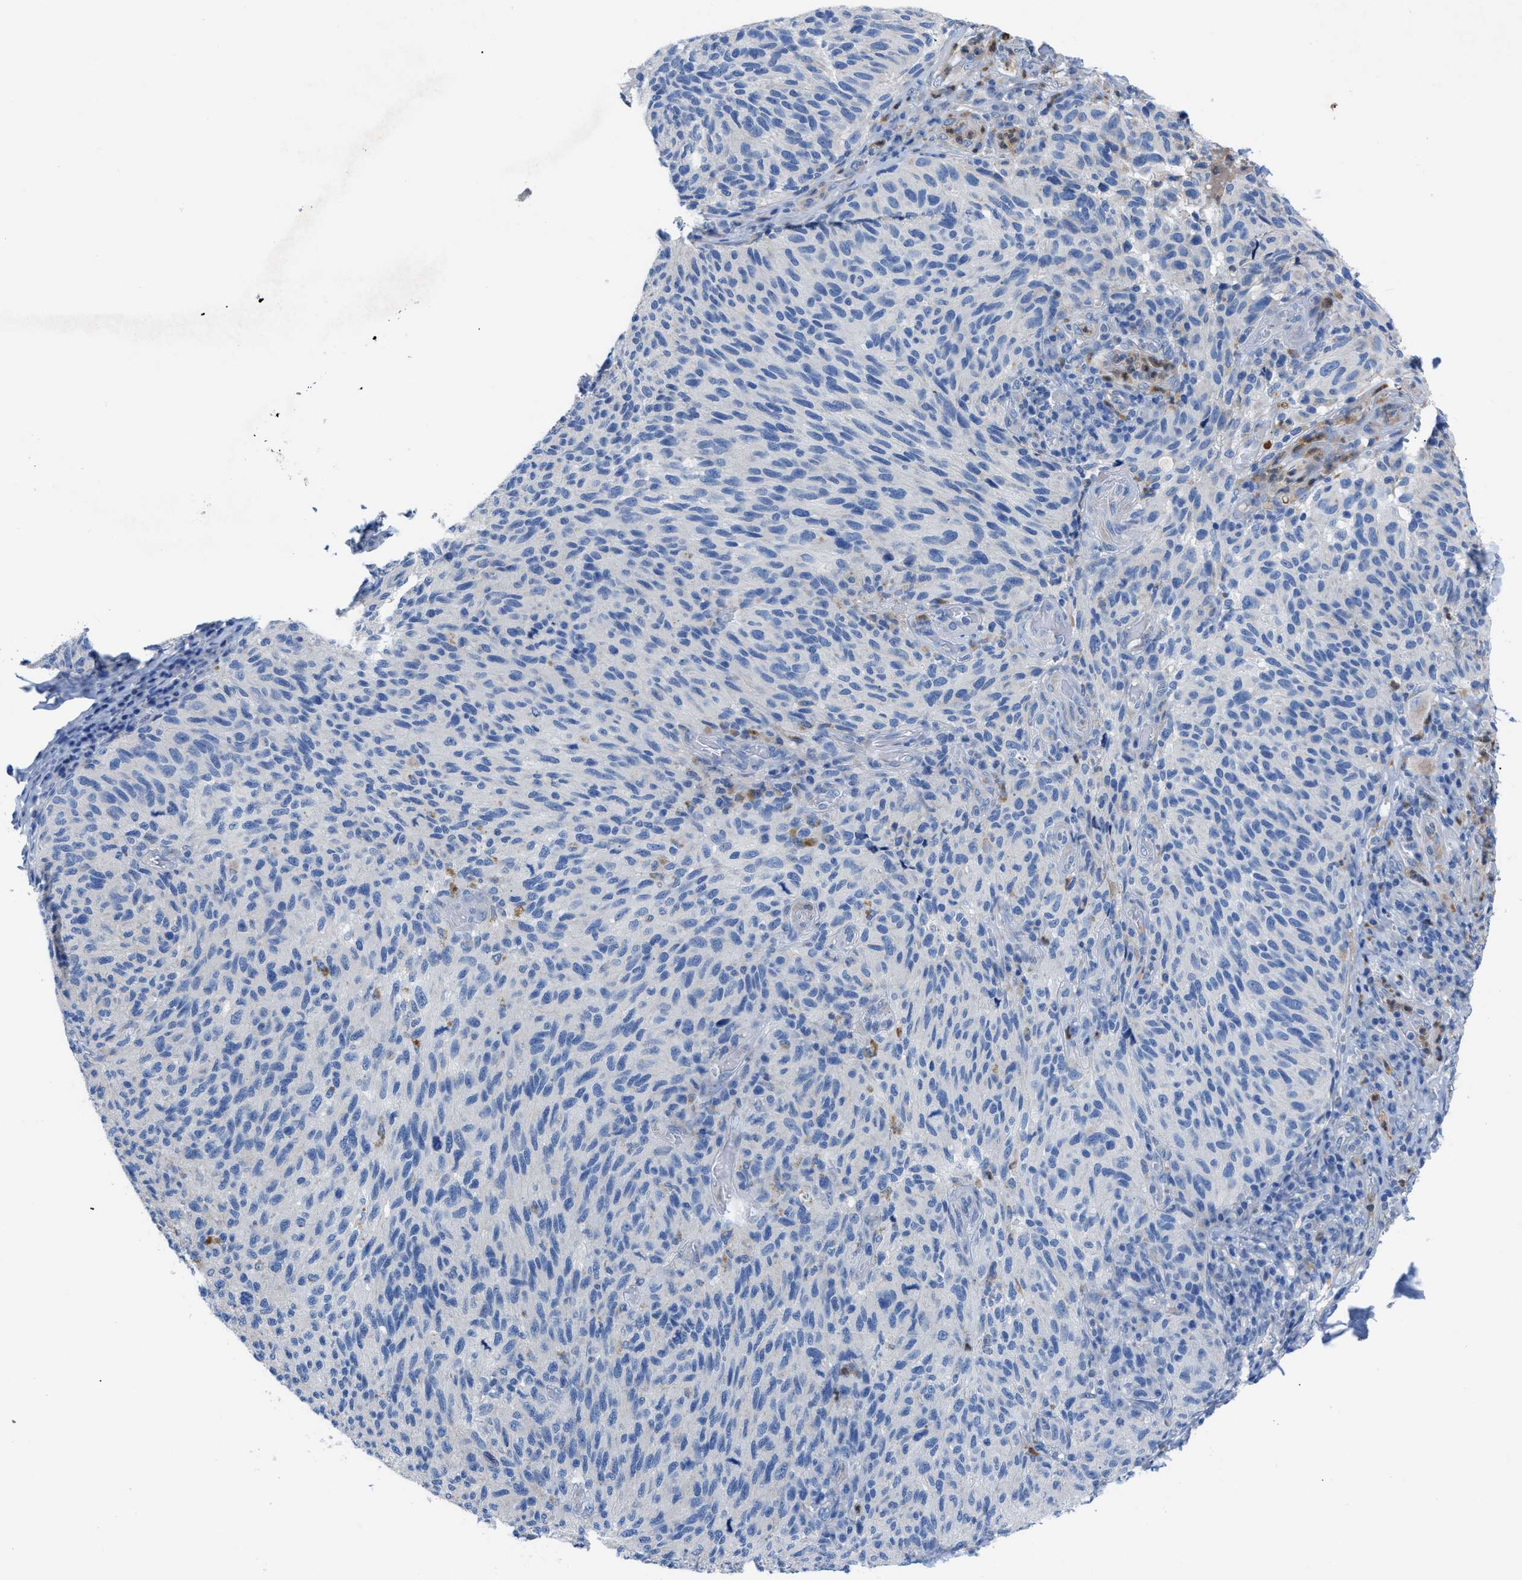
{"staining": {"intensity": "negative", "quantity": "none", "location": "none"}, "tissue": "melanoma", "cell_type": "Tumor cells", "image_type": "cancer", "snomed": [{"axis": "morphology", "description": "Malignant melanoma, NOS"}, {"axis": "topography", "description": "Skin"}], "caption": "Immunohistochemistry (IHC) photomicrograph of human melanoma stained for a protein (brown), which exhibits no expression in tumor cells. Nuclei are stained in blue.", "gene": "ITPR1", "patient": {"sex": "female", "age": 73}}